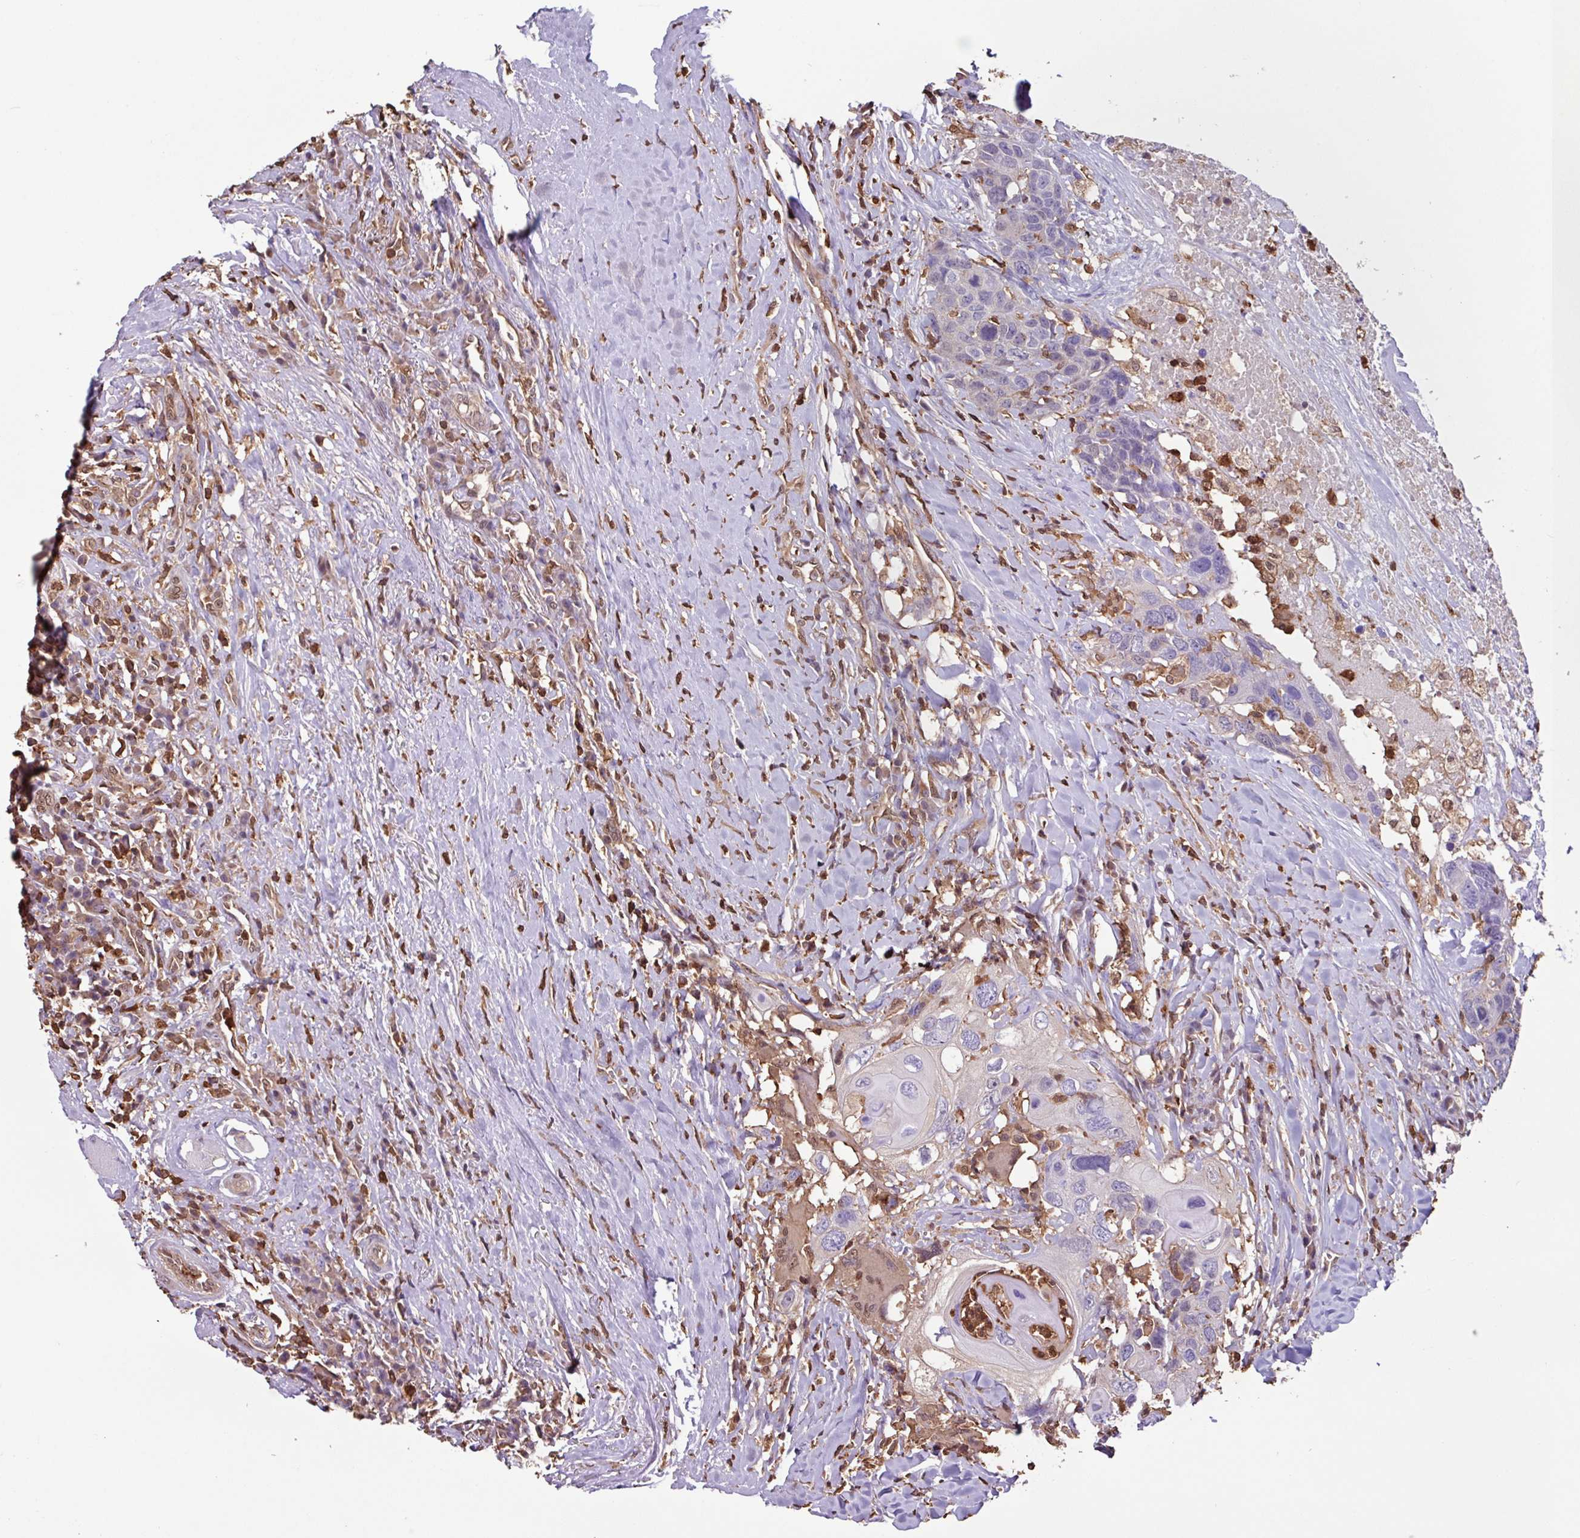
{"staining": {"intensity": "negative", "quantity": "none", "location": "none"}, "tissue": "head and neck cancer", "cell_type": "Tumor cells", "image_type": "cancer", "snomed": [{"axis": "morphology", "description": "Squamous cell carcinoma, NOS"}, {"axis": "topography", "description": "Head-Neck"}], "caption": "Histopathology image shows no significant protein staining in tumor cells of head and neck cancer.", "gene": "ARHGDIB", "patient": {"sex": "male", "age": 66}}